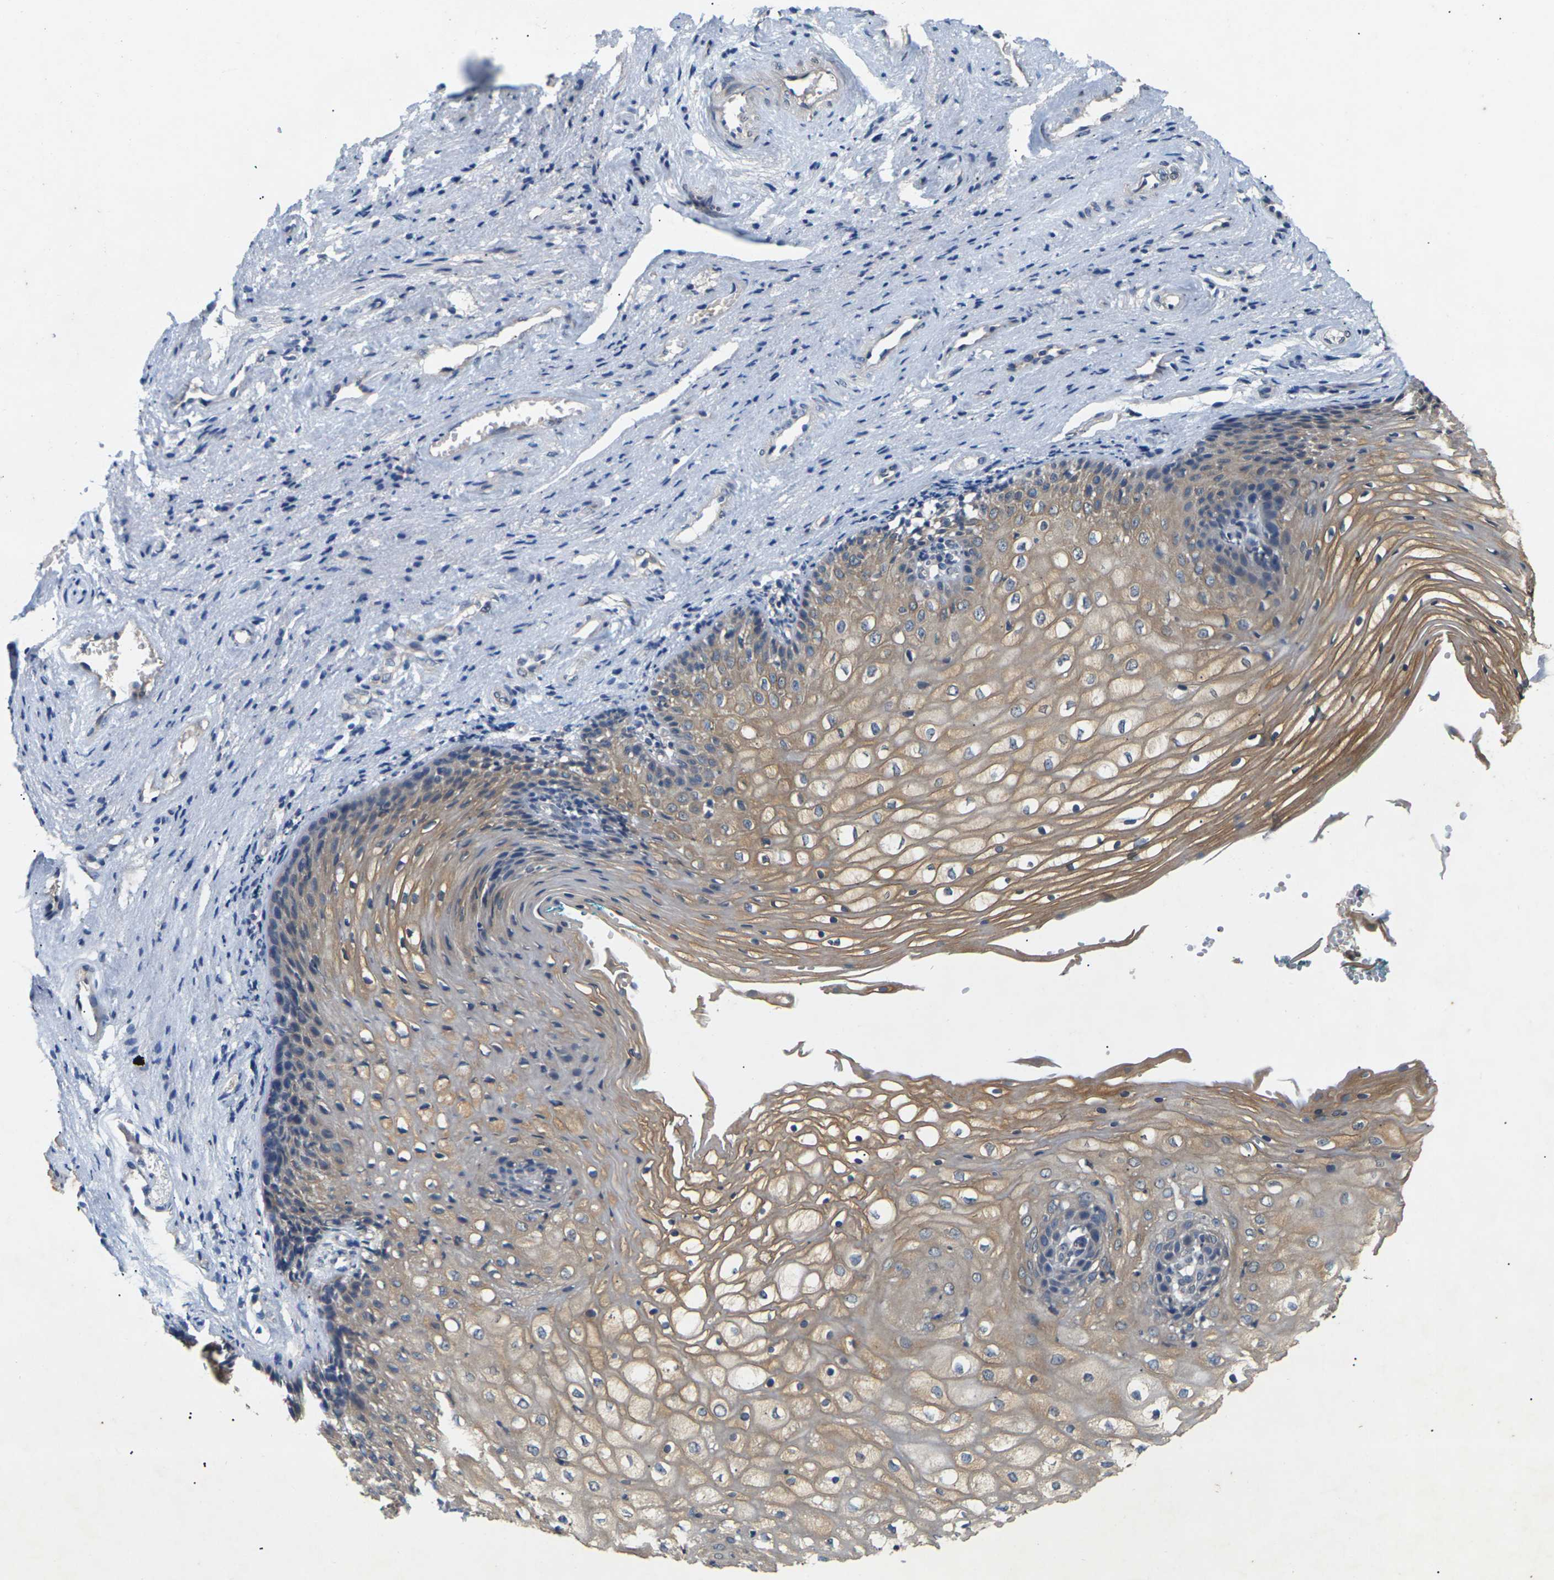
{"staining": {"intensity": "weak", "quantity": ">75%", "location": "cytoplasmic/membranous"}, "tissue": "vagina", "cell_type": "Squamous epithelial cells", "image_type": "normal", "snomed": [{"axis": "morphology", "description": "Normal tissue, NOS"}, {"axis": "topography", "description": "Vagina"}], "caption": "Unremarkable vagina displays weak cytoplasmic/membranous expression in about >75% of squamous epithelial cells, visualized by immunohistochemistry. The protein of interest is shown in brown color, while the nuclei are stained blue.", "gene": "SLC2A2", "patient": {"sex": "female", "age": 34}}